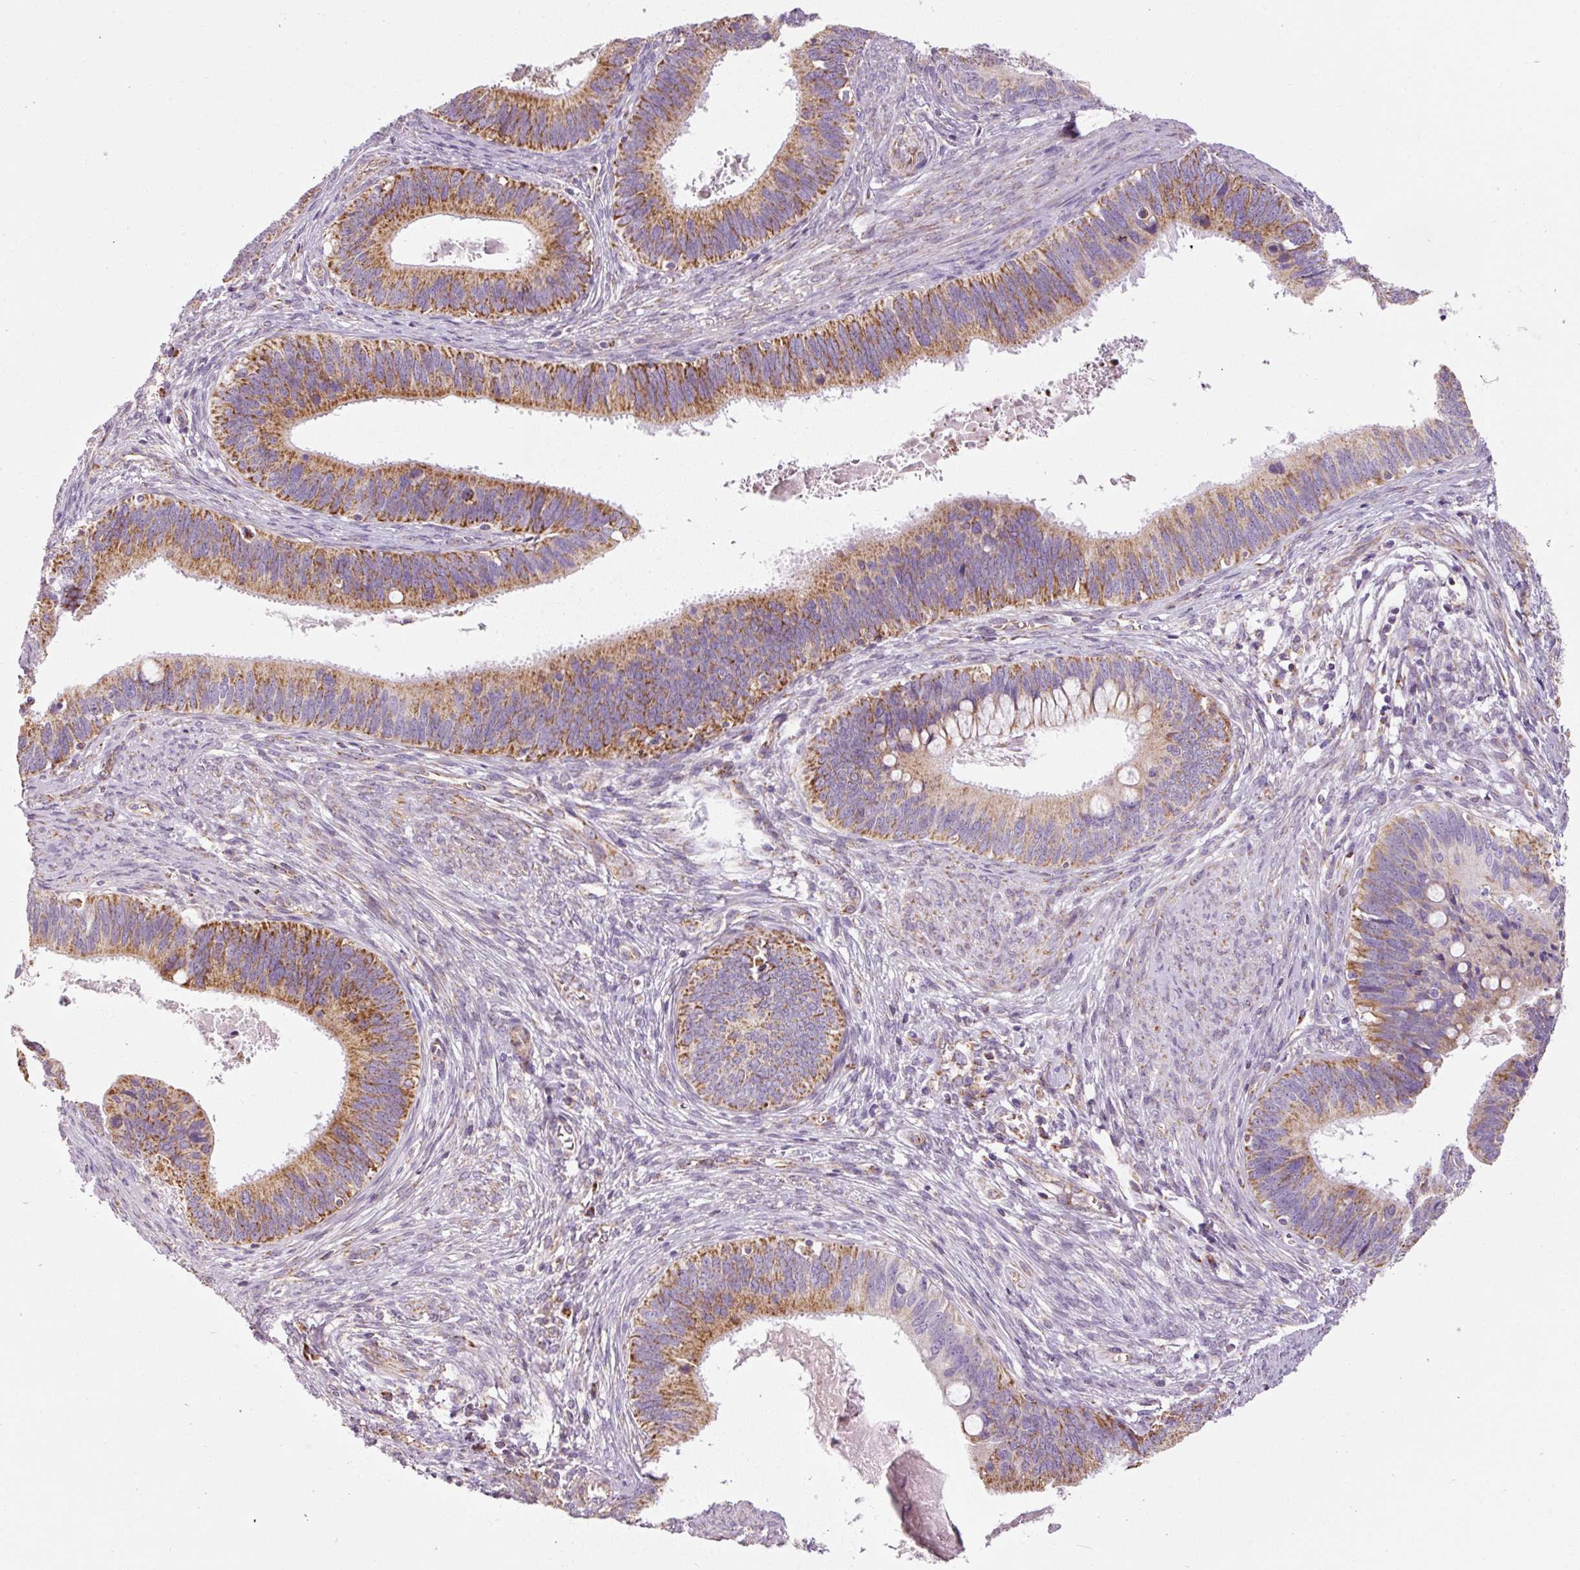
{"staining": {"intensity": "moderate", "quantity": ">75%", "location": "cytoplasmic/membranous"}, "tissue": "cervical cancer", "cell_type": "Tumor cells", "image_type": "cancer", "snomed": [{"axis": "morphology", "description": "Adenocarcinoma, NOS"}, {"axis": "topography", "description": "Cervix"}], "caption": "Protein analysis of adenocarcinoma (cervical) tissue reveals moderate cytoplasmic/membranous staining in approximately >75% of tumor cells.", "gene": "NDUFB4", "patient": {"sex": "female", "age": 42}}